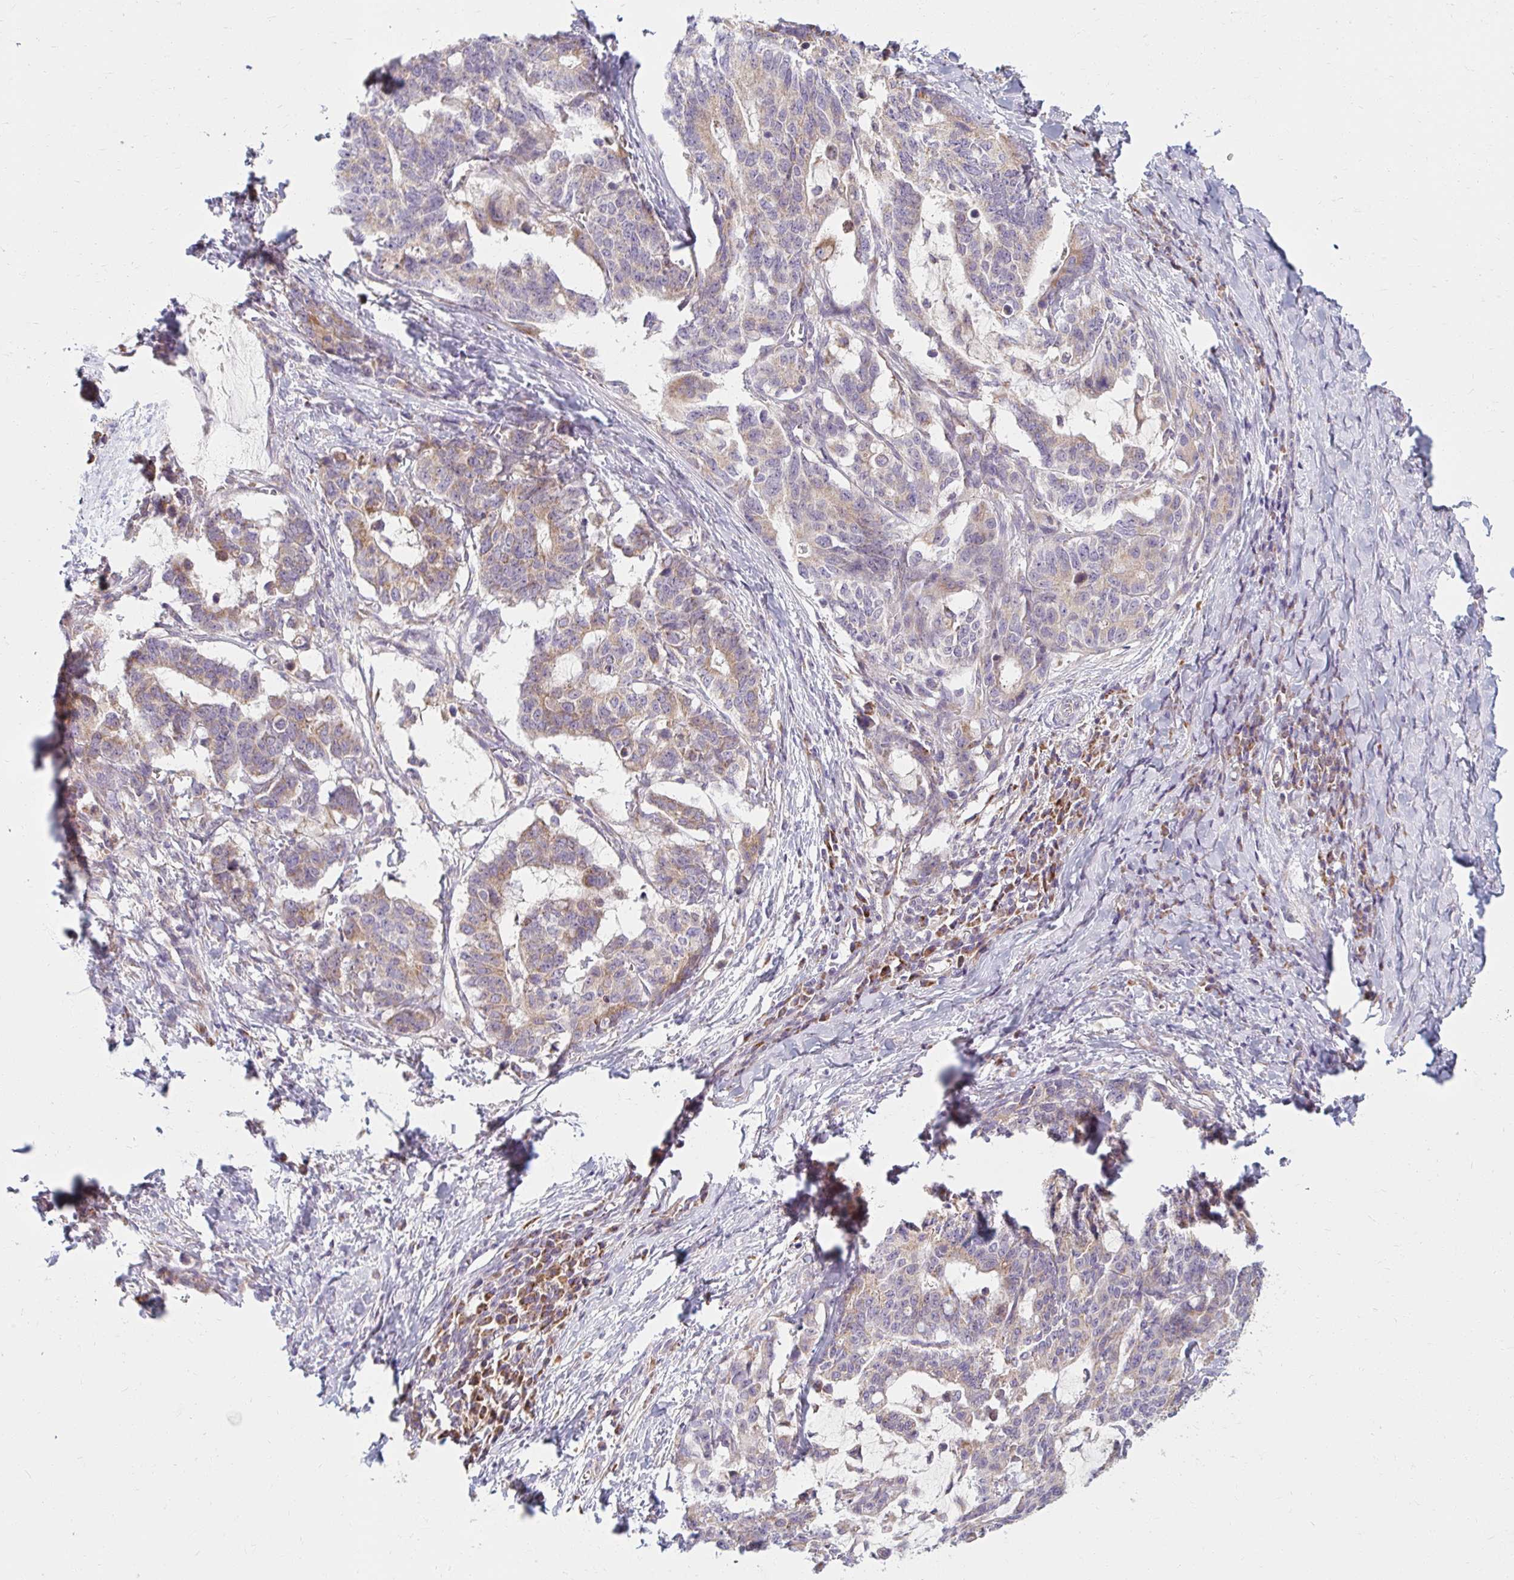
{"staining": {"intensity": "weak", "quantity": ">75%", "location": "cytoplasmic/membranous"}, "tissue": "stomach cancer", "cell_type": "Tumor cells", "image_type": "cancer", "snomed": [{"axis": "morphology", "description": "Normal tissue, NOS"}, {"axis": "morphology", "description": "Adenocarcinoma, NOS"}, {"axis": "topography", "description": "Stomach"}], "caption": "Protein expression analysis of human stomach cancer (adenocarcinoma) reveals weak cytoplasmic/membranous staining in approximately >75% of tumor cells.", "gene": "SKP2", "patient": {"sex": "female", "age": 64}}